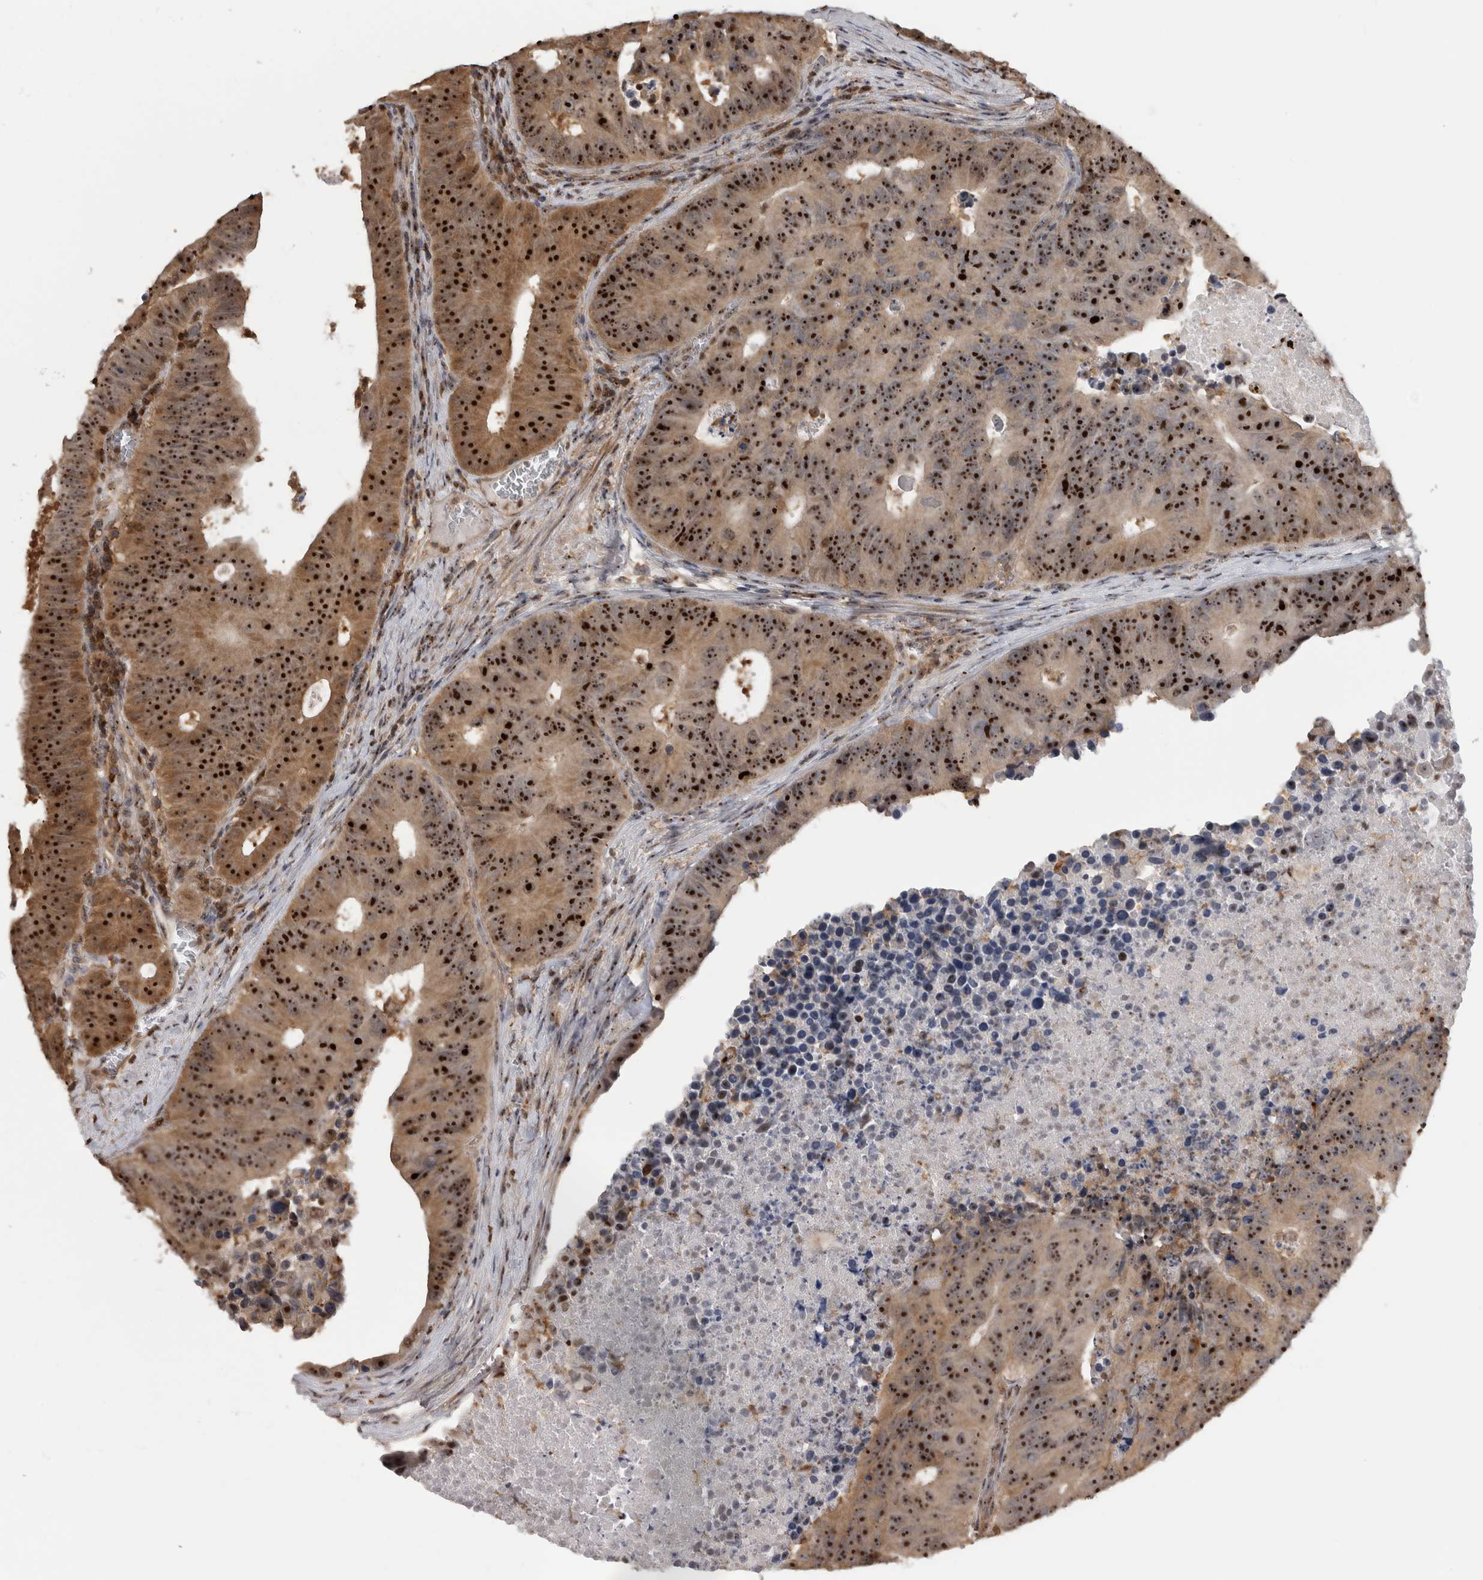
{"staining": {"intensity": "strong", "quantity": ">75%", "location": "cytoplasmic/membranous,nuclear"}, "tissue": "colorectal cancer", "cell_type": "Tumor cells", "image_type": "cancer", "snomed": [{"axis": "morphology", "description": "Adenocarcinoma, NOS"}, {"axis": "topography", "description": "Colon"}], "caption": "Immunohistochemistry (IHC) (DAB) staining of colorectal cancer (adenocarcinoma) displays strong cytoplasmic/membranous and nuclear protein positivity in approximately >75% of tumor cells.", "gene": "TDRD7", "patient": {"sex": "male", "age": 87}}